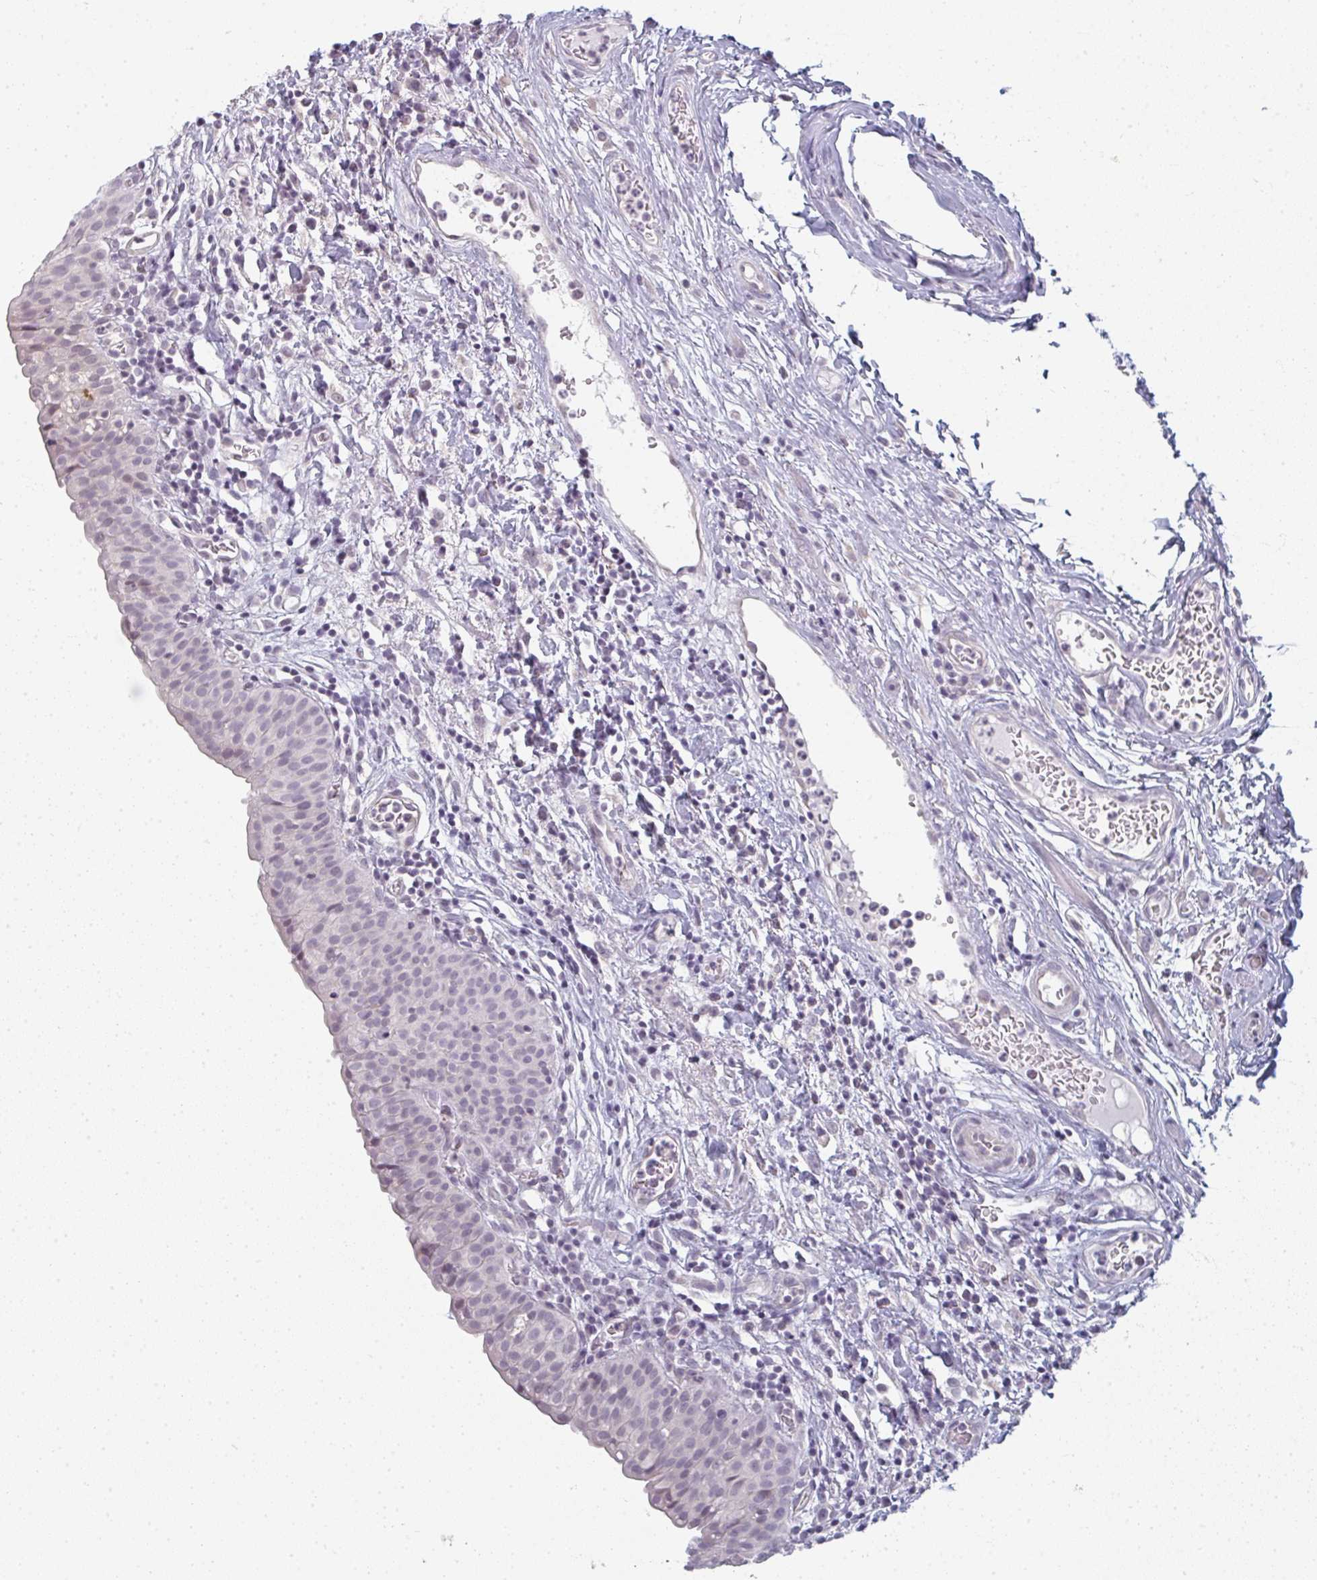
{"staining": {"intensity": "weak", "quantity": "<25%", "location": "nuclear"}, "tissue": "urinary bladder", "cell_type": "Urothelial cells", "image_type": "normal", "snomed": [{"axis": "morphology", "description": "Normal tissue, NOS"}, {"axis": "morphology", "description": "Inflammation, NOS"}, {"axis": "topography", "description": "Urinary bladder"}], "caption": "IHC image of normal urinary bladder: urinary bladder stained with DAB shows no significant protein expression in urothelial cells.", "gene": "RBBP6", "patient": {"sex": "male", "age": 57}}